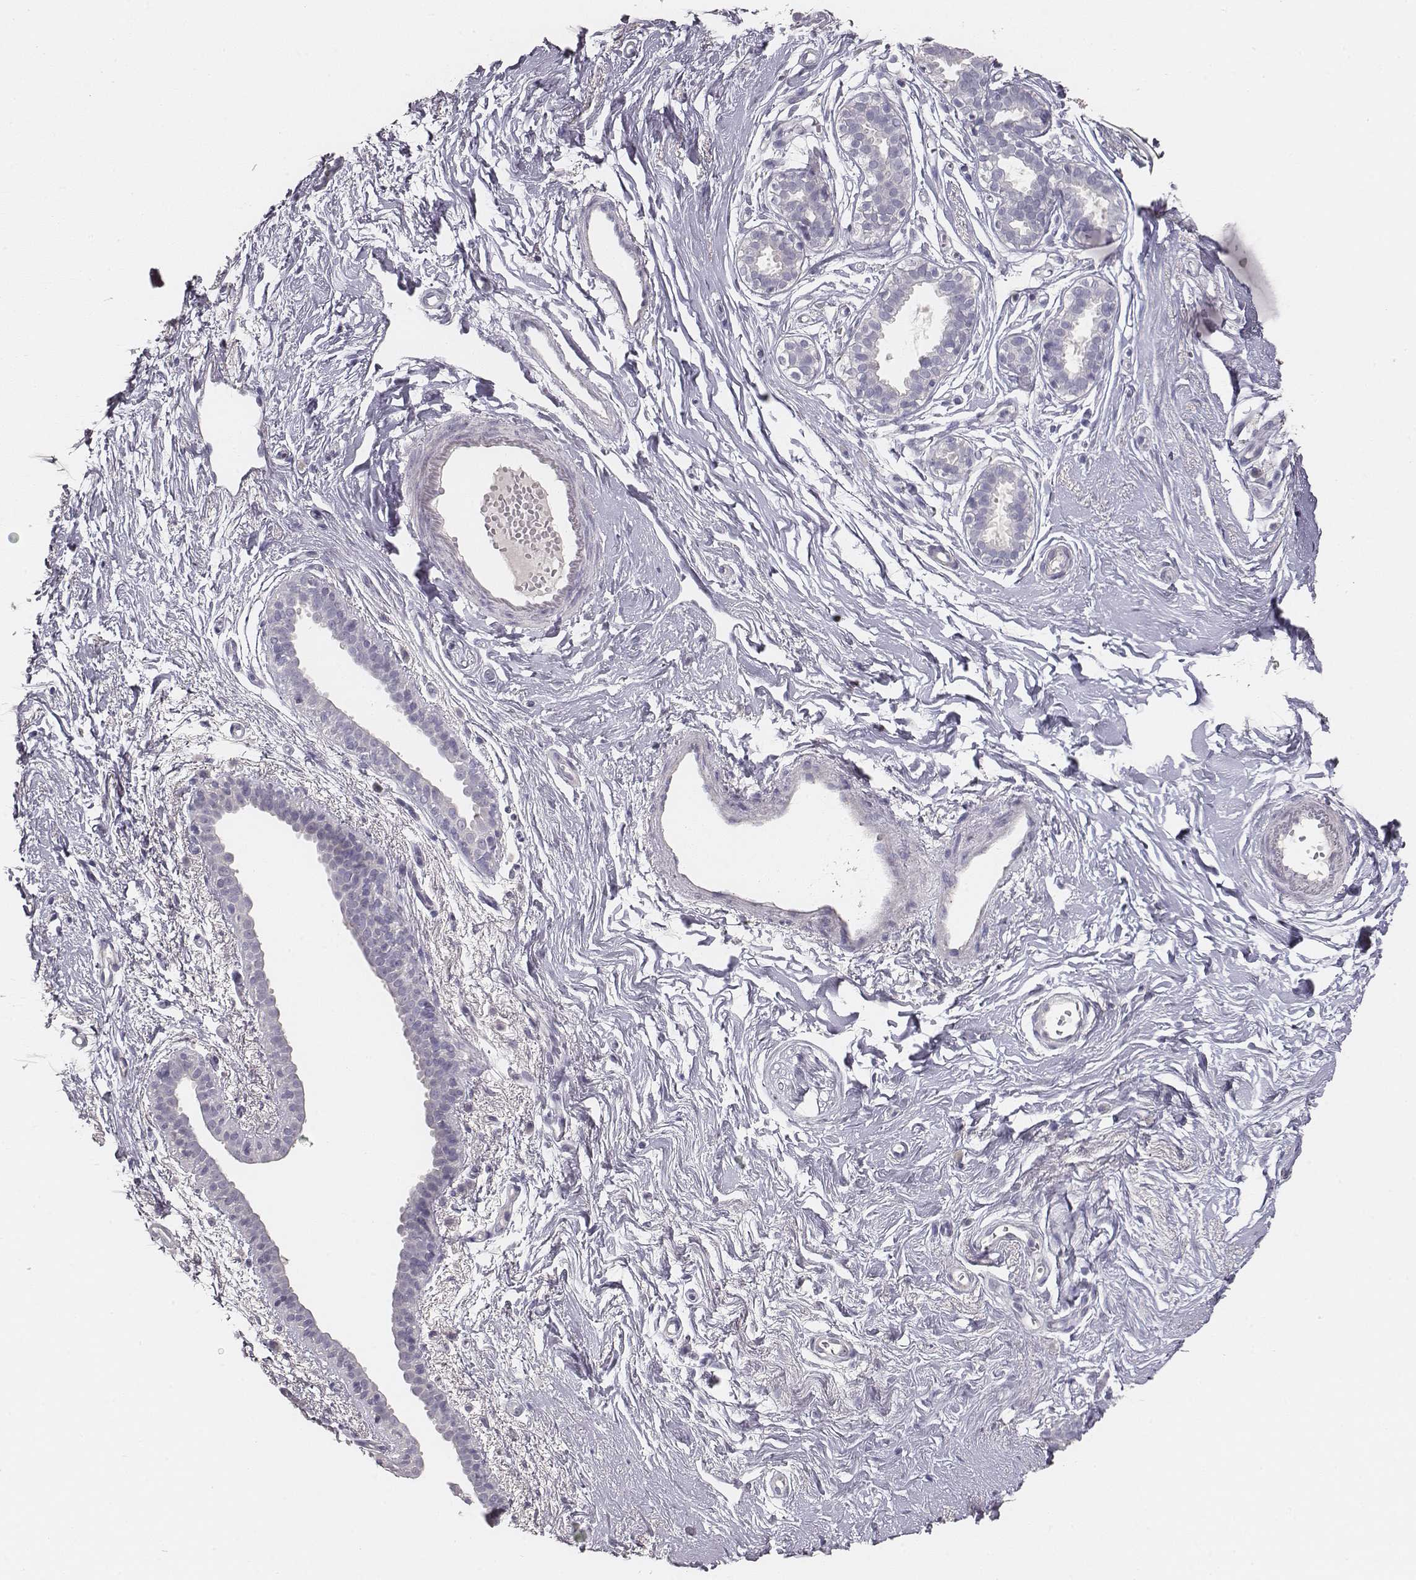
{"staining": {"intensity": "negative", "quantity": "none", "location": "none"}, "tissue": "breast", "cell_type": "Adipocytes", "image_type": "normal", "snomed": [{"axis": "morphology", "description": "Normal tissue, NOS"}, {"axis": "topography", "description": "Breast"}], "caption": "The IHC histopathology image has no significant expression in adipocytes of breast.", "gene": "MYH6", "patient": {"sex": "female", "age": 49}}